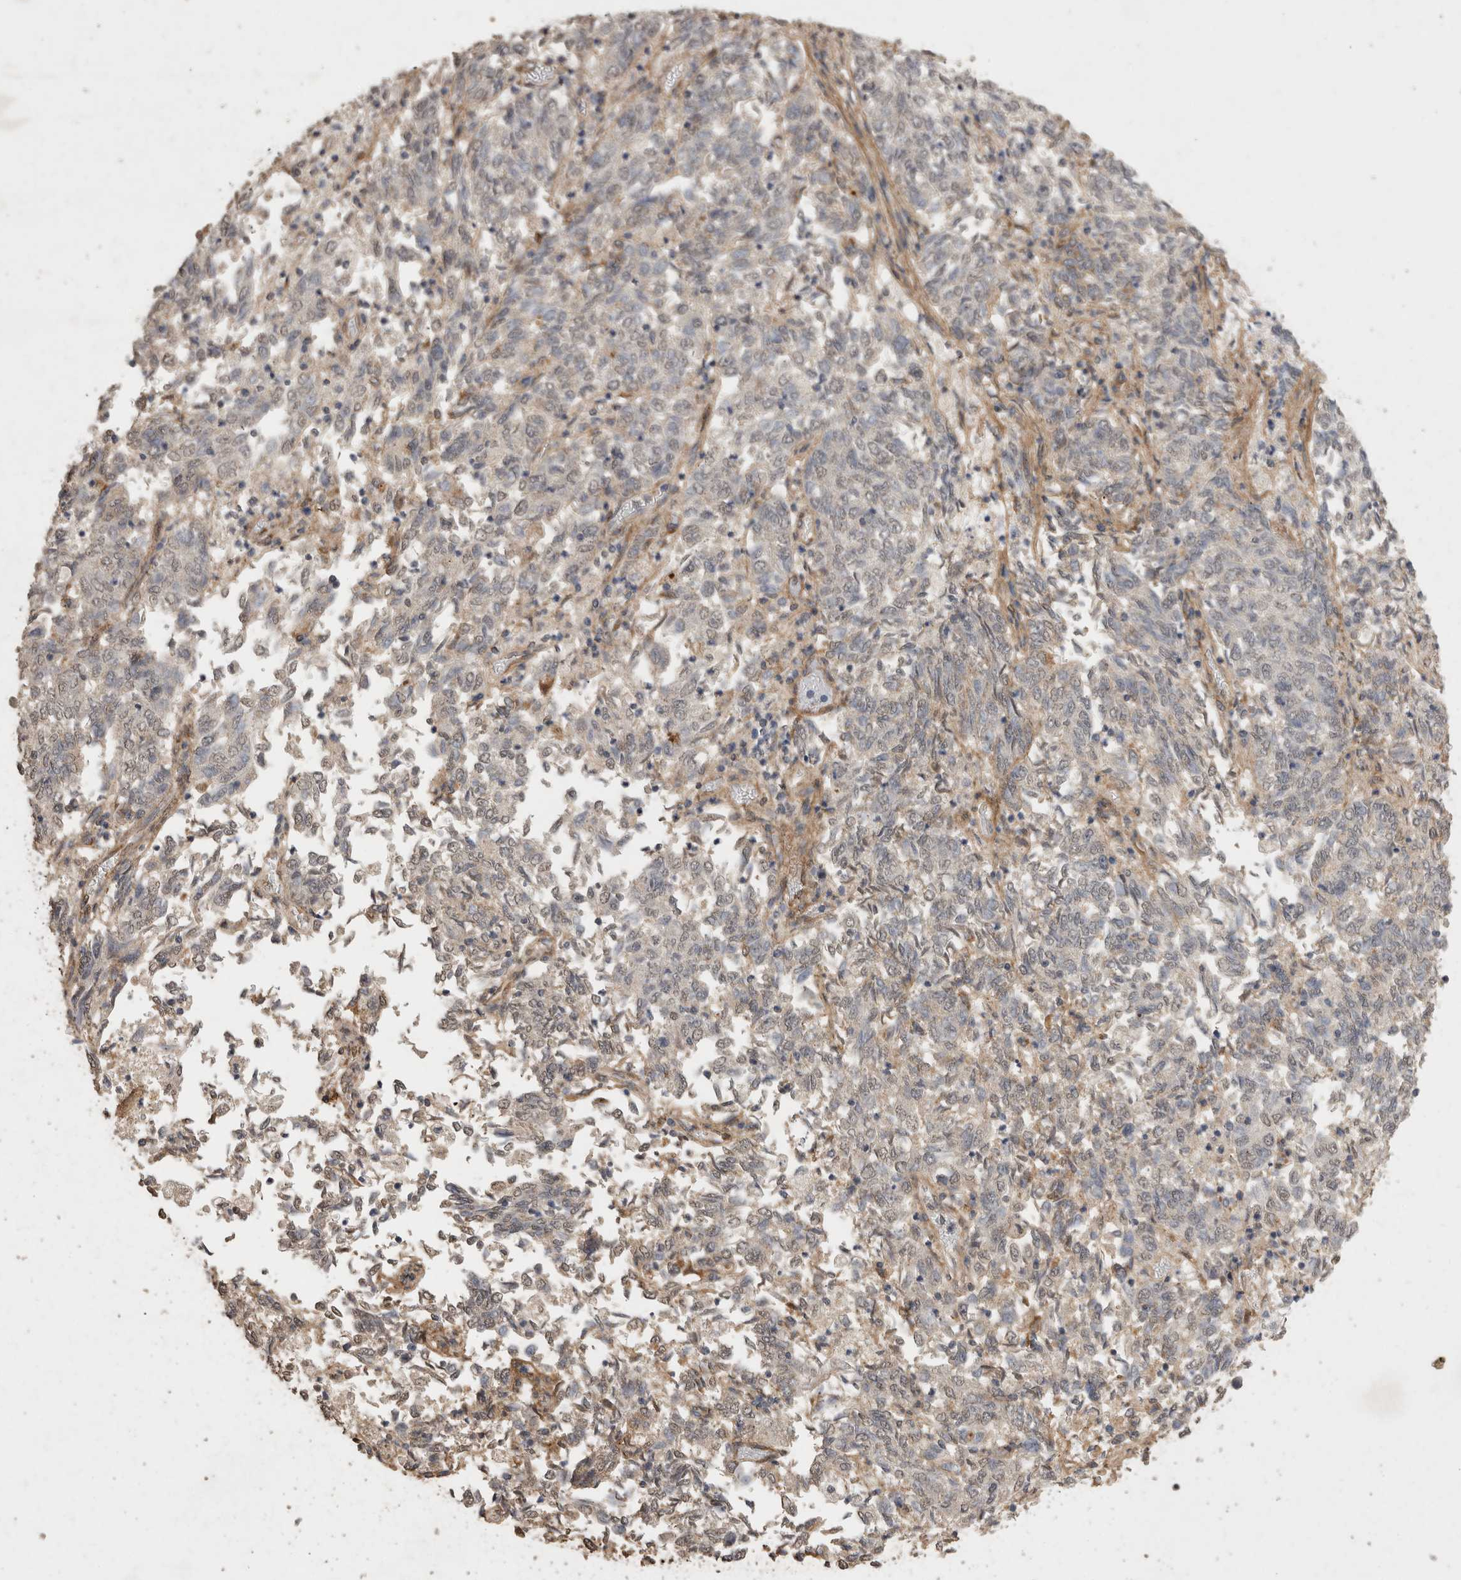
{"staining": {"intensity": "weak", "quantity": "25%-75%", "location": "cytoplasmic/membranous"}, "tissue": "endometrial cancer", "cell_type": "Tumor cells", "image_type": "cancer", "snomed": [{"axis": "morphology", "description": "Adenocarcinoma, NOS"}, {"axis": "topography", "description": "Endometrium"}], "caption": "Human adenocarcinoma (endometrial) stained with a brown dye exhibits weak cytoplasmic/membranous positive staining in approximately 25%-75% of tumor cells.", "gene": "C1QTNF5", "patient": {"sex": "female", "age": 80}}